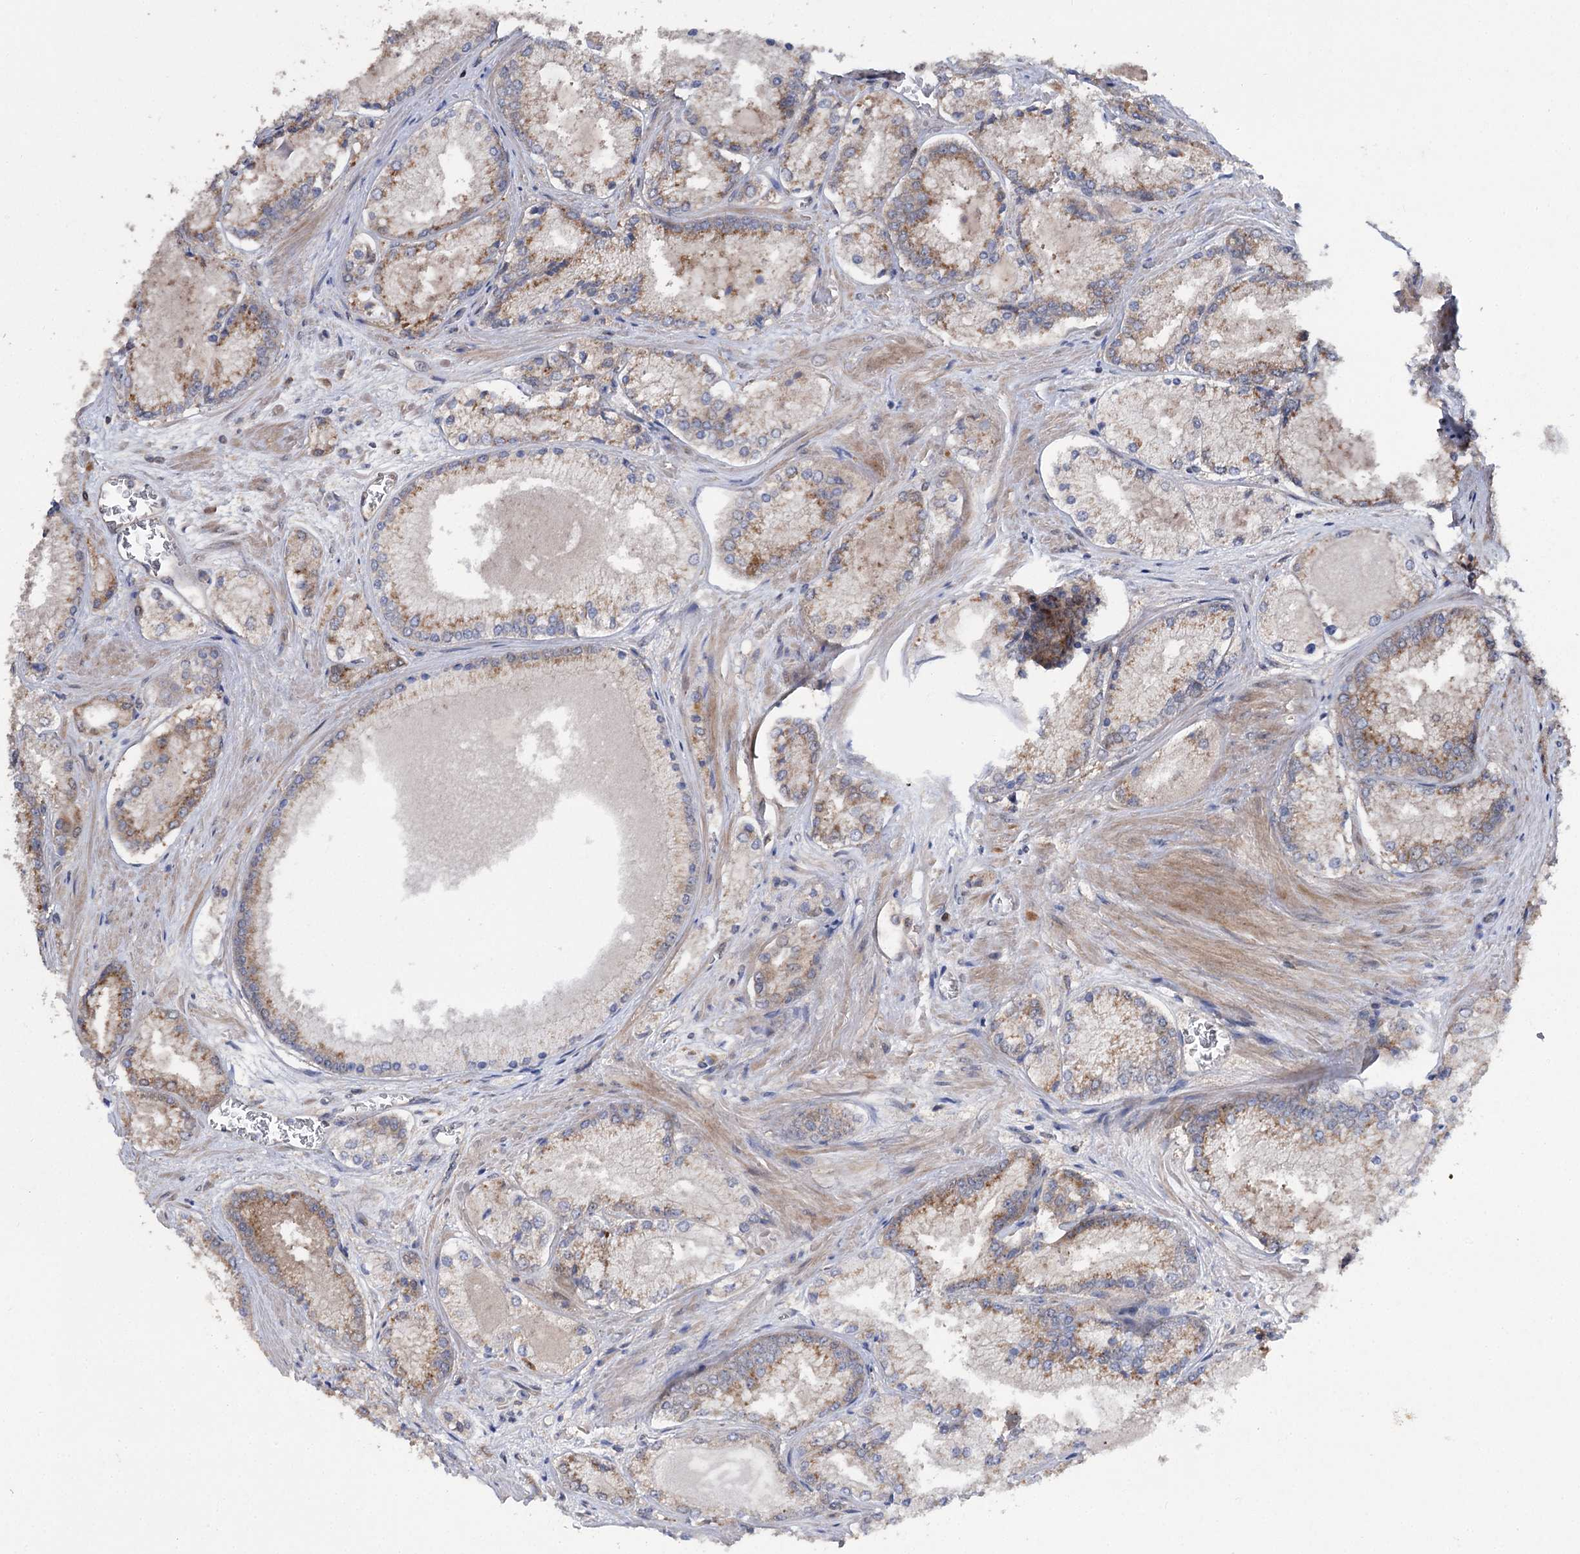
{"staining": {"intensity": "moderate", "quantity": "25%-75%", "location": "cytoplasmic/membranous"}, "tissue": "prostate cancer", "cell_type": "Tumor cells", "image_type": "cancer", "snomed": [{"axis": "morphology", "description": "Adenocarcinoma, Low grade"}, {"axis": "topography", "description": "Prostate"}], "caption": "A histopathology image of human prostate adenocarcinoma (low-grade) stained for a protein reveals moderate cytoplasmic/membranous brown staining in tumor cells.", "gene": "STX6", "patient": {"sex": "male", "age": 74}}